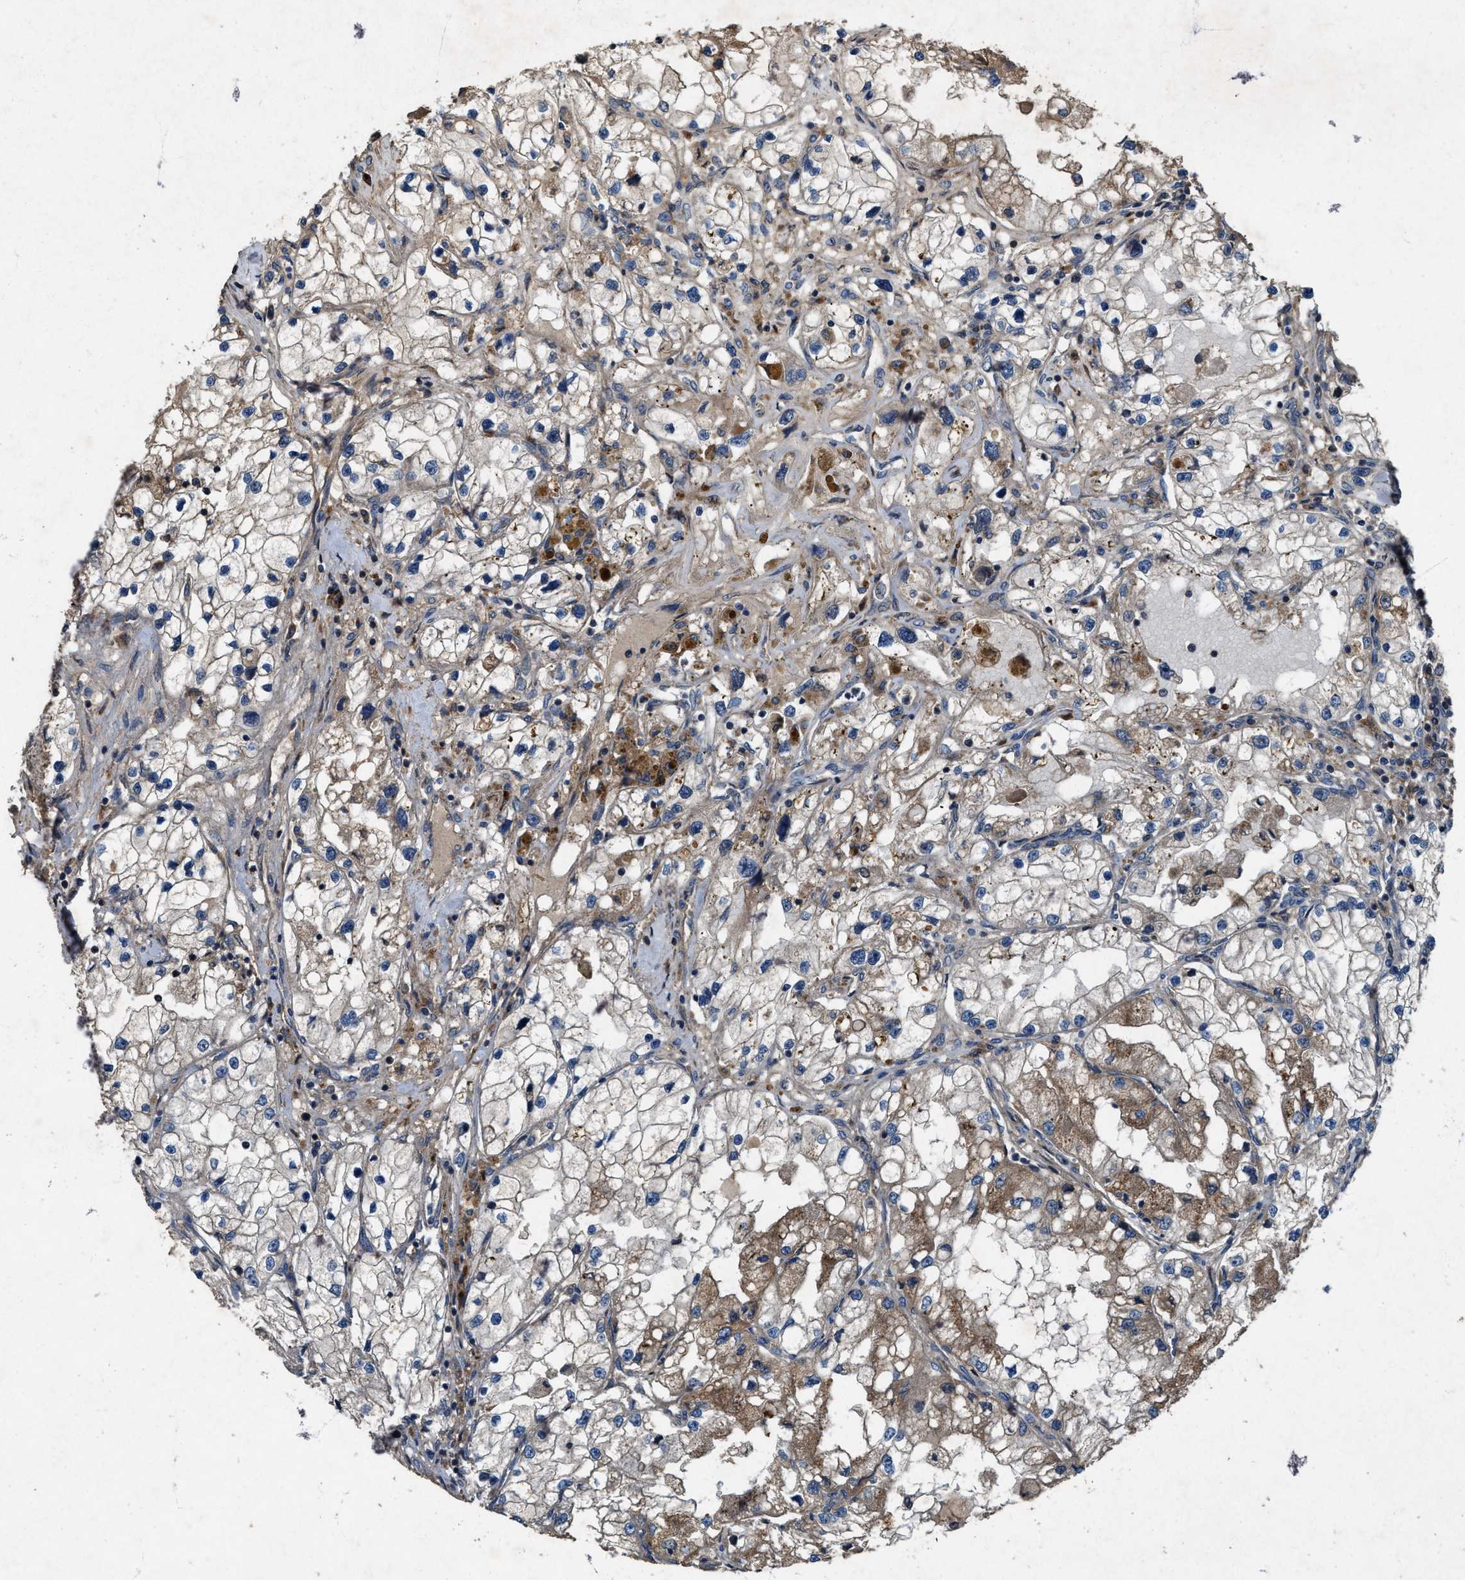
{"staining": {"intensity": "moderate", "quantity": ">75%", "location": "cytoplasmic/membranous"}, "tissue": "renal cancer", "cell_type": "Tumor cells", "image_type": "cancer", "snomed": [{"axis": "morphology", "description": "Adenocarcinoma, NOS"}, {"axis": "topography", "description": "Kidney"}], "caption": "Protein expression analysis of human renal adenocarcinoma reveals moderate cytoplasmic/membranous staining in approximately >75% of tumor cells.", "gene": "PDP2", "patient": {"sex": "male", "age": 68}}